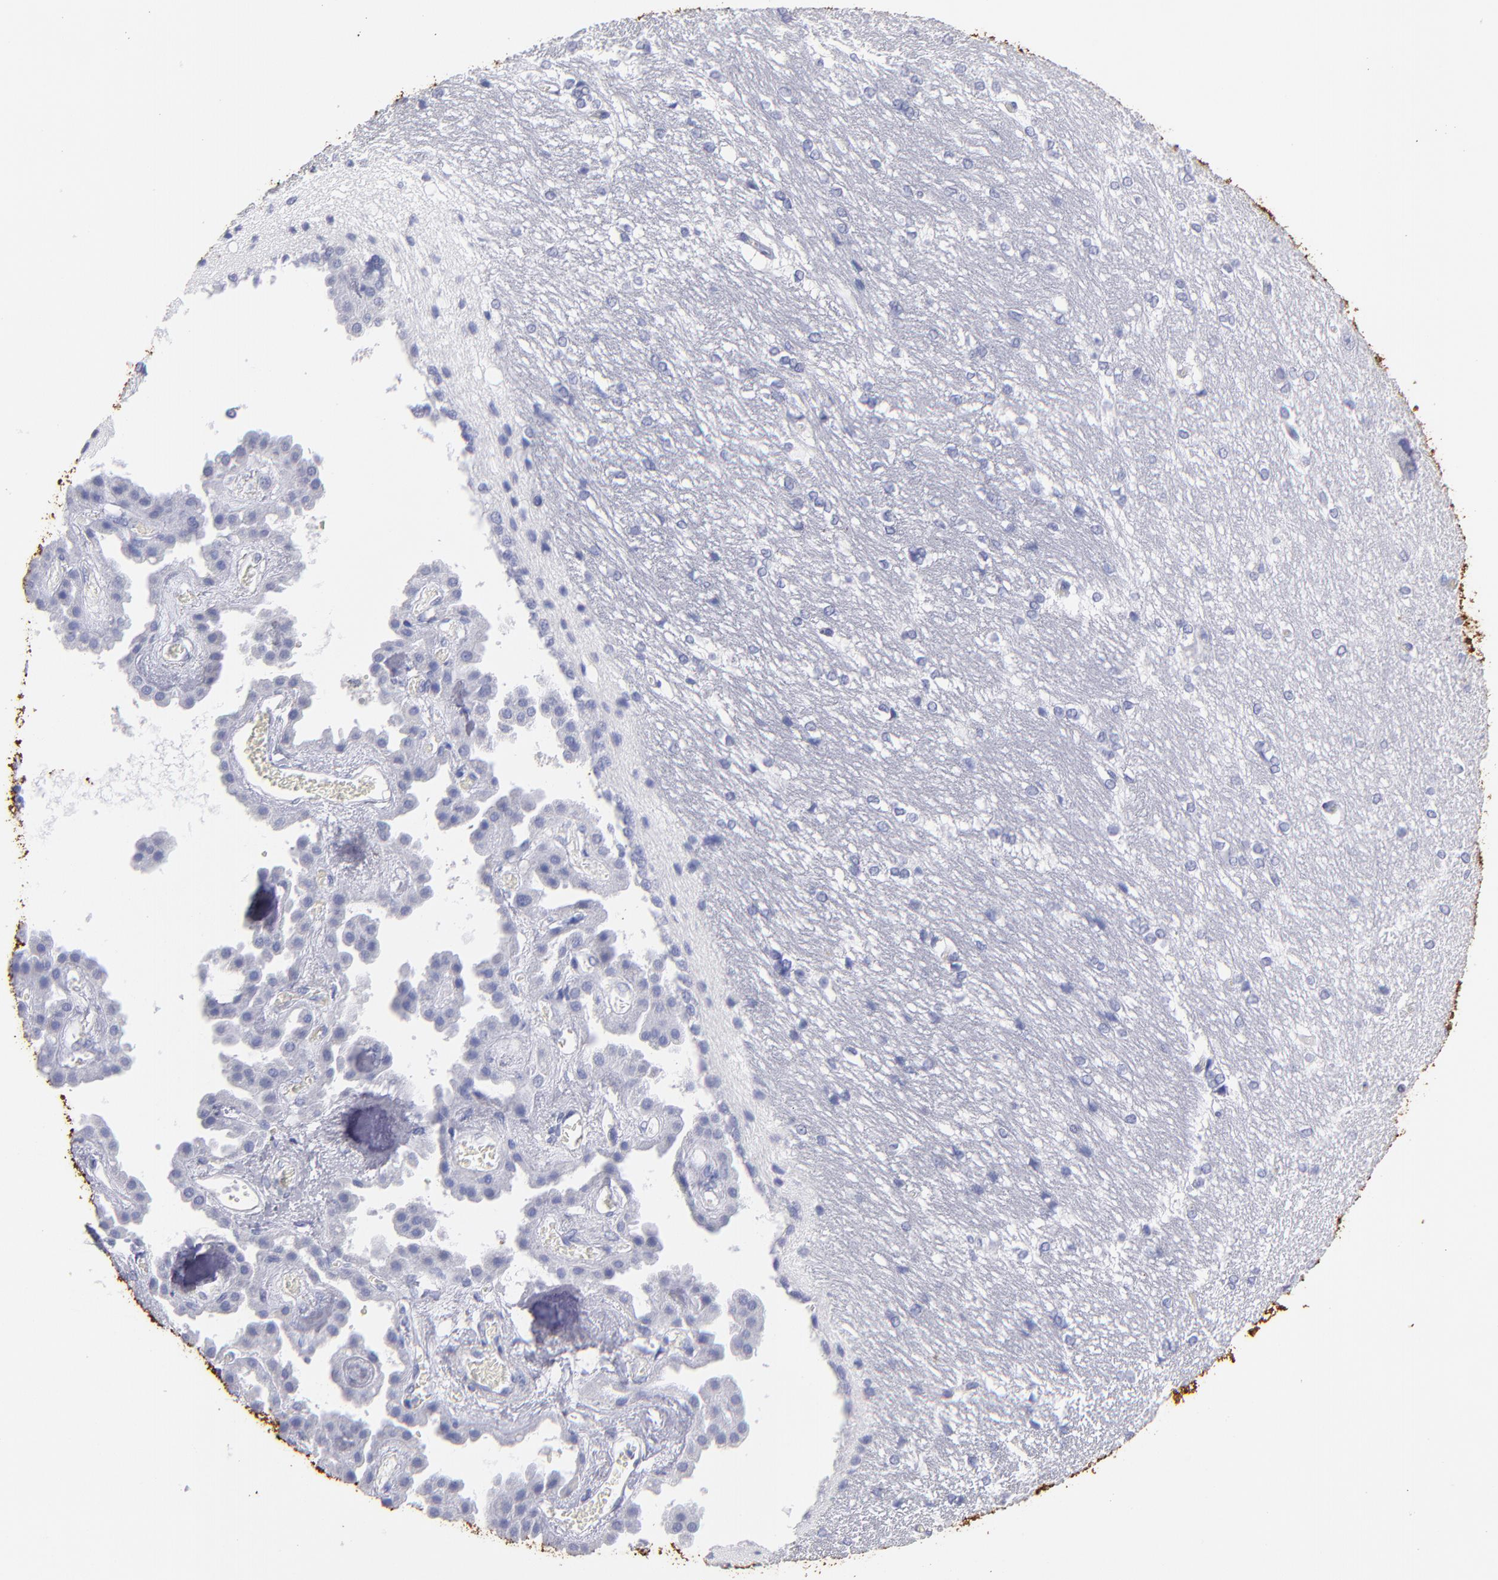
{"staining": {"intensity": "negative", "quantity": "none", "location": "none"}, "tissue": "hippocampus", "cell_type": "Glial cells", "image_type": "normal", "snomed": [{"axis": "morphology", "description": "Normal tissue, NOS"}, {"axis": "topography", "description": "Hippocampus"}], "caption": "Glial cells show no significant staining in unremarkable hippocampus.", "gene": "MB", "patient": {"sex": "female", "age": 19}}